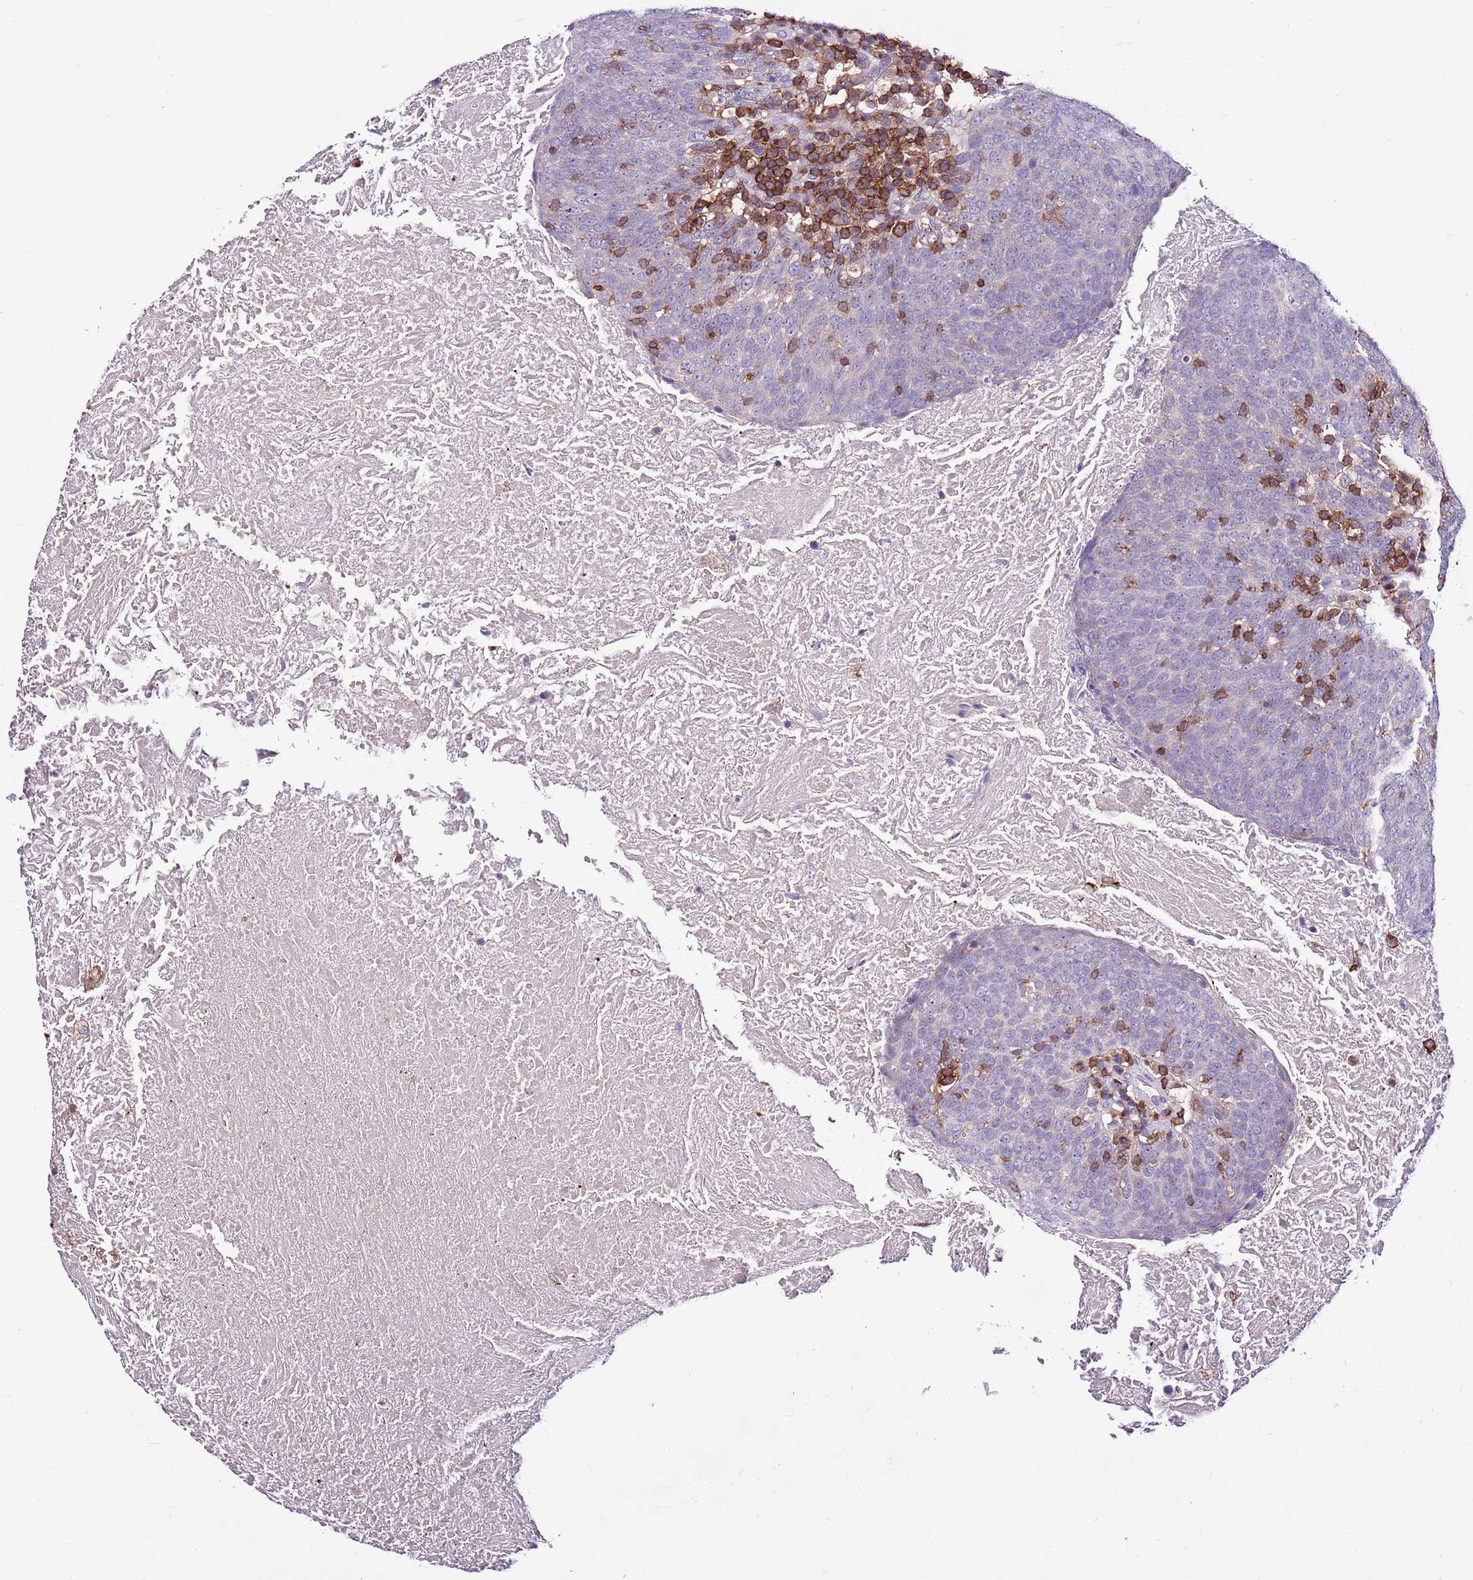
{"staining": {"intensity": "negative", "quantity": "none", "location": "none"}, "tissue": "head and neck cancer", "cell_type": "Tumor cells", "image_type": "cancer", "snomed": [{"axis": "morphology", "description": "Squamous cell carcinoma, NOS"}, {"axis": "morphology", "description": "Squamous cell carcinoma, metastatic, NOS"}, {"axis": "topography", "description": "Lymph node"}, {"axis": "topography", "description": "Head-Neck"}], "caption": "An image of head and neck metastatic squamous cell carcinoma stained for a protein demonstrates no brown staining in tumor cells. (Immunohistochemistry, brightfield microscopy, high magnification).", "gene": "ZSWIM1", "patient": {"sex": "male", "age": 62}}